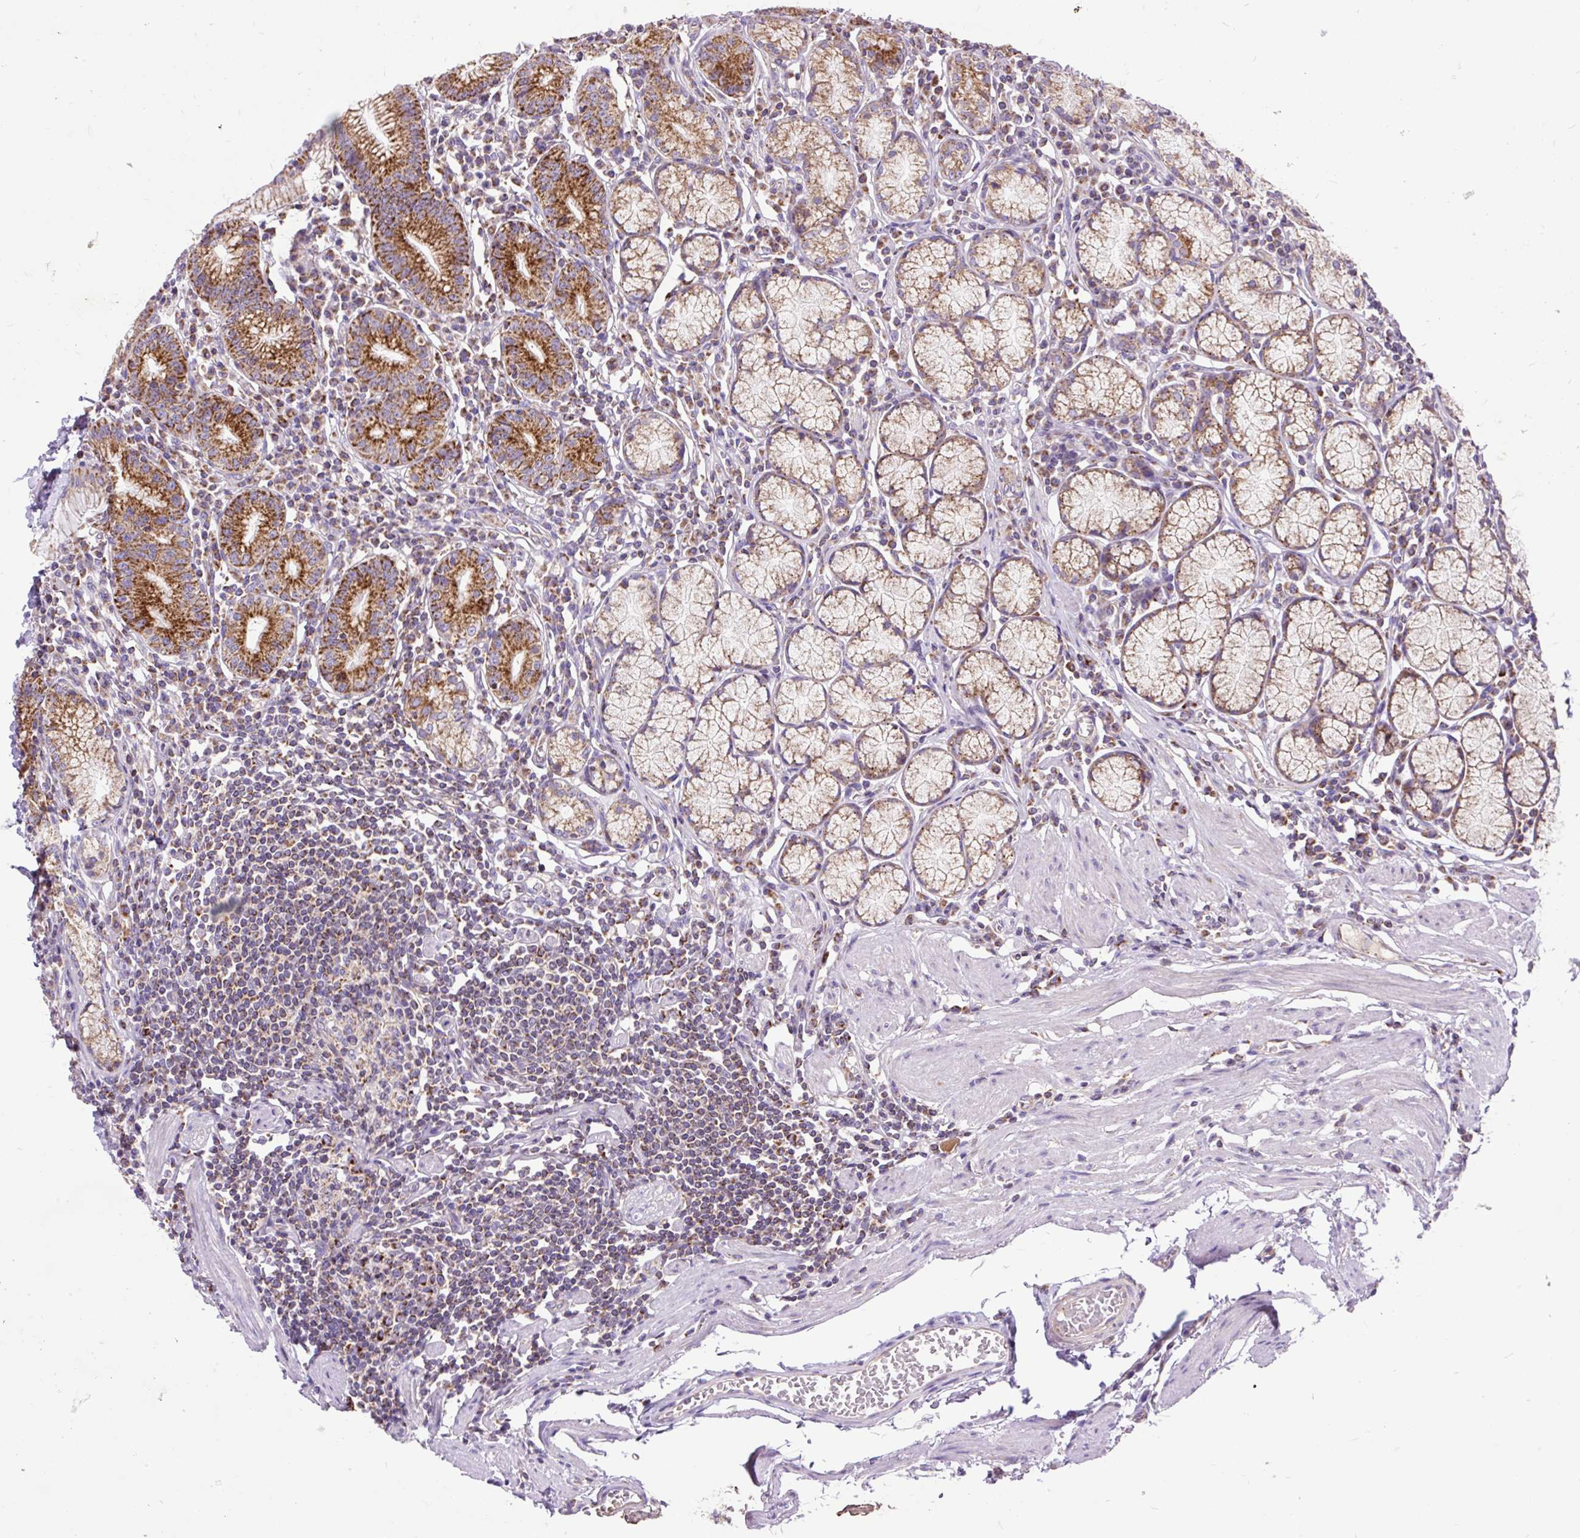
{"staining": {"intensity": "strong", "quantity": ">75%", "location": "cytoplasmic/membranous"}, "tissue": "stomach", "cell_type": "Glandular cells", "image_type": "normal", "snomed": [{"axis": "morphology", "description": "Normal tissue, NOS"}, {"axis": "topography", "description": "Stomach"}], "caption": "A micrograph showing strong cytoplasmic/membranous expression in about >75% of glandular cells in normal stomach, as visualized by brown immunohistochemical staining.", "gene": "TOMM40", "patient": {"sex": "male", "age": 55}}